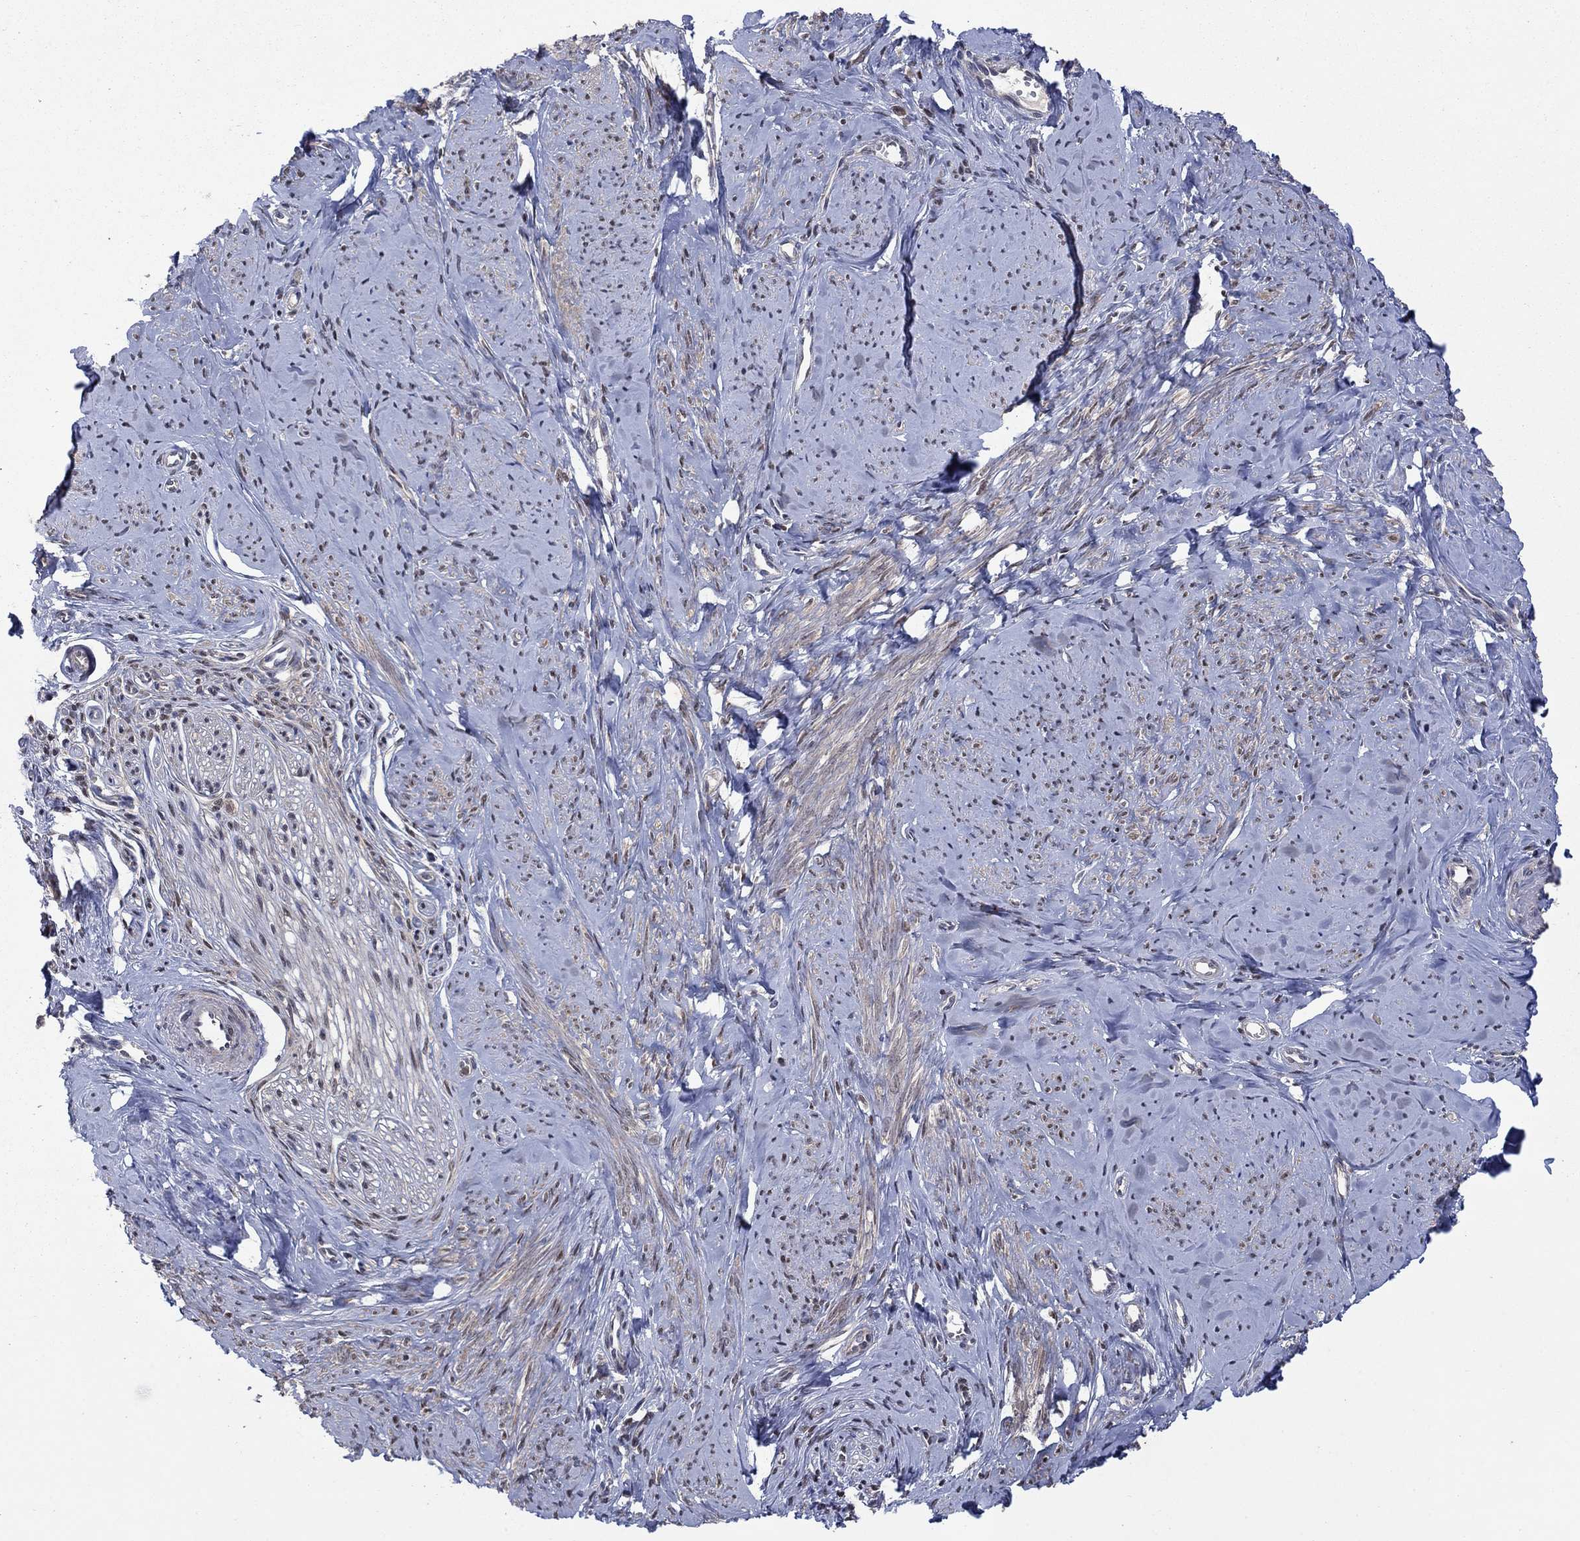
{"staining": {"intensity": "weak", "quantity": "<25%", "location": "cytoplasmic/membranous"}, "tissue": "smooth muscle", "cell_type": "Smooth muscle cells", "image_type": "normal", "snomed": [{"axis": "morphology", "description": "Normal tissue, NOS"}, {"axis": "topography", "description": "Smooth muscle"}], "caption": "Smooth muscle cells are negative for protein expression in benign human smooth muscle. (Stains: DAB (3,3'-diaminobenzidine) immunohistochemistry (IHC) with hematoxylin counter stain, Microscopy: brightfield microscopy at high magnification).", "gene": "IAH1", "patient": {"sex": "female", "age": 48}}